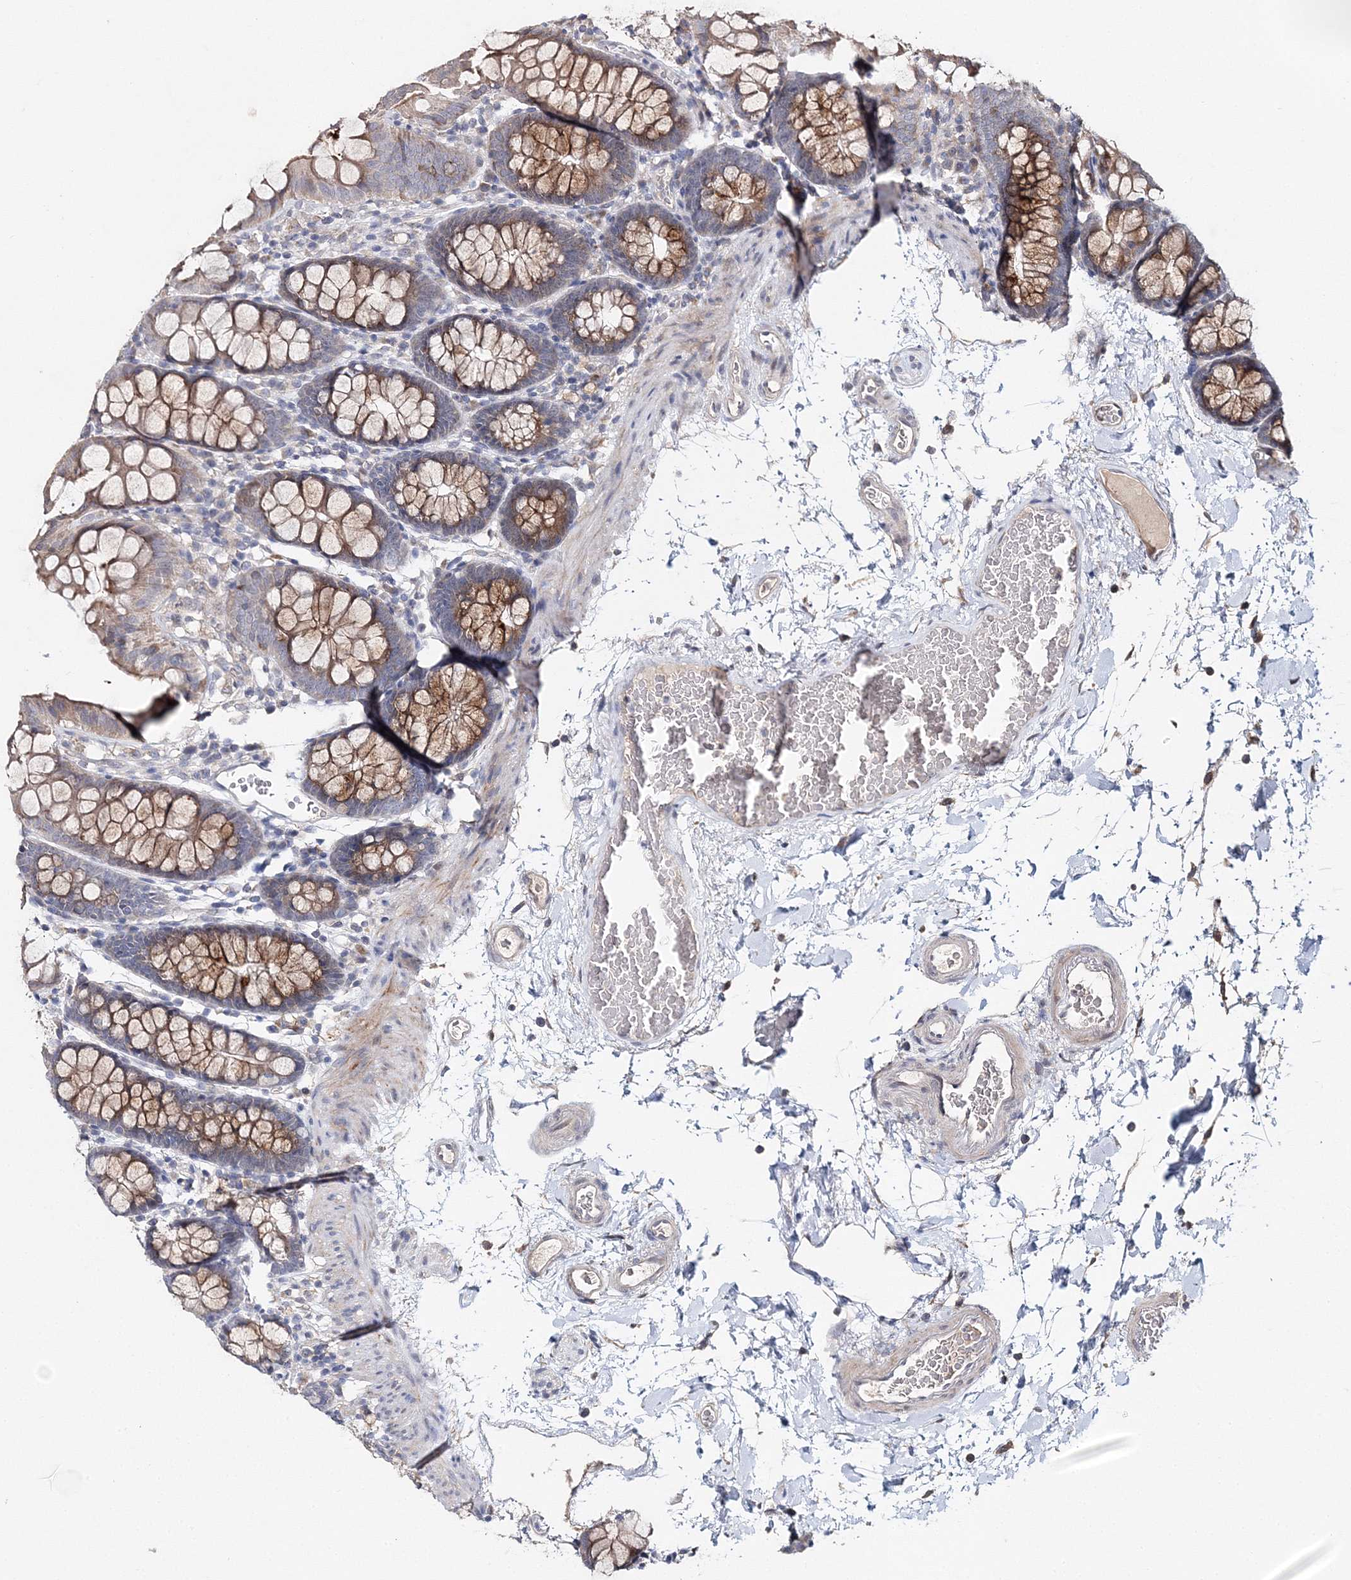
{"staining": {"intensity": "weak", "quantity": "<25%", "location": "cytoplasmic/membranous"}, "tissue": "colon", "cell_type": "Endothelial cells", "image_type": "normal", "snomed": [{"axis": "morphology", "description": "Normal tissue, NOS"}, {"axis": "topography", "description": "Colon"}], "caption": "IHC micrograph of unremarkable colon: colon stained with DAB demonstrates no significant protein expression in endothelial cells.", "gene": "GJB5", "patient": {"sex": "male", "age": 75}}